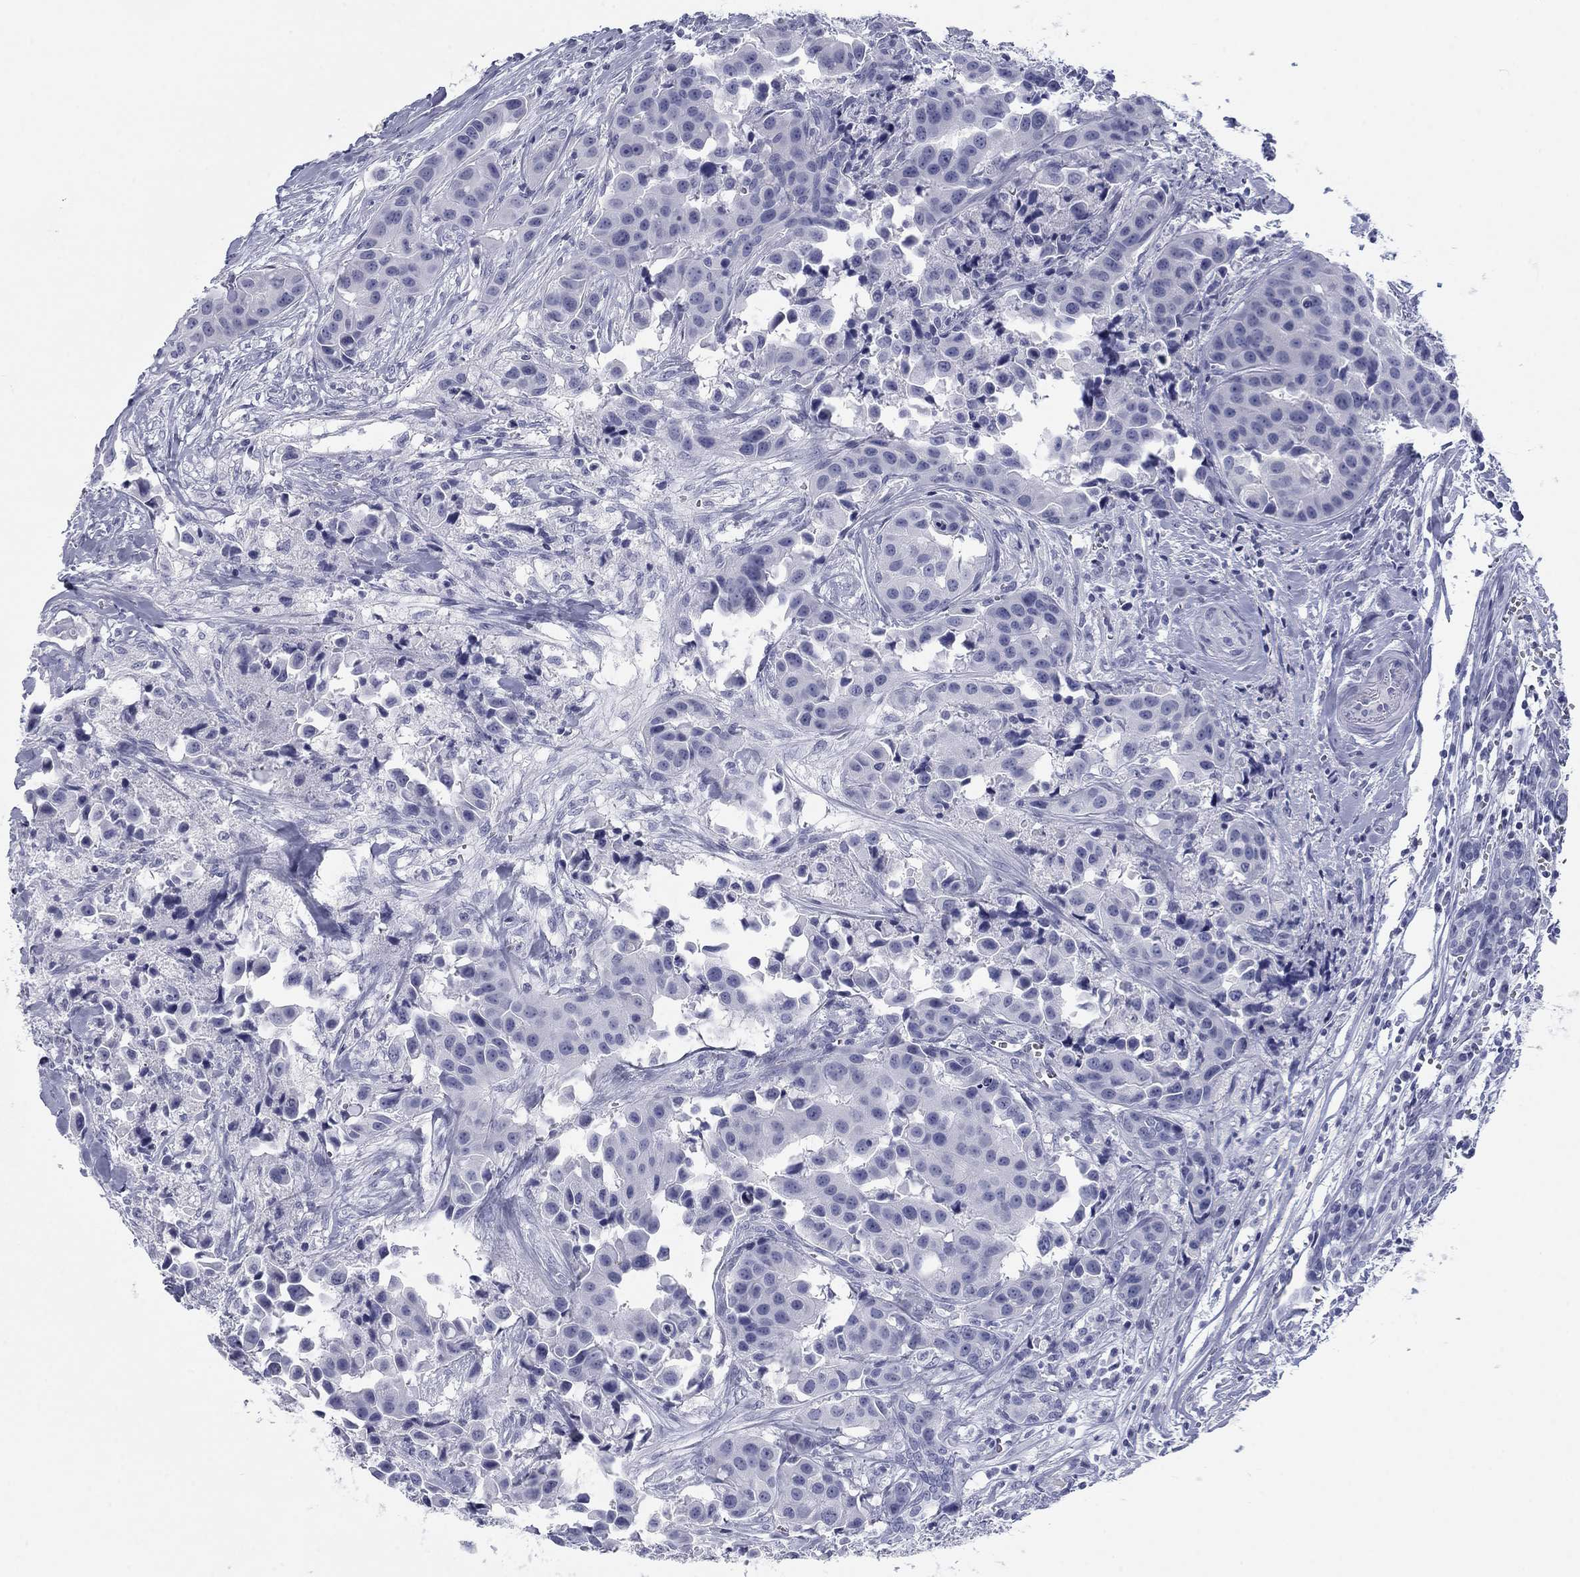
{"staining": {"intensity": "negative", "quantity": "none", "location": "none"}, "tissue": "head and neck cancer", "cell_type": "Tumor cells", "image_type": "cancer", "snomed": [{"axis": "morphology", "description": "Adenocarcinoma, NOS"}, {"axis": "topography", "description": "Head-Neck"}], "caption": "This is an immunohistochemistry histopathology image of head and neck cancer. There is no expression in tumor cells.", "gene": "CALB1", "patient": {"sex": "male", "age": 76}}